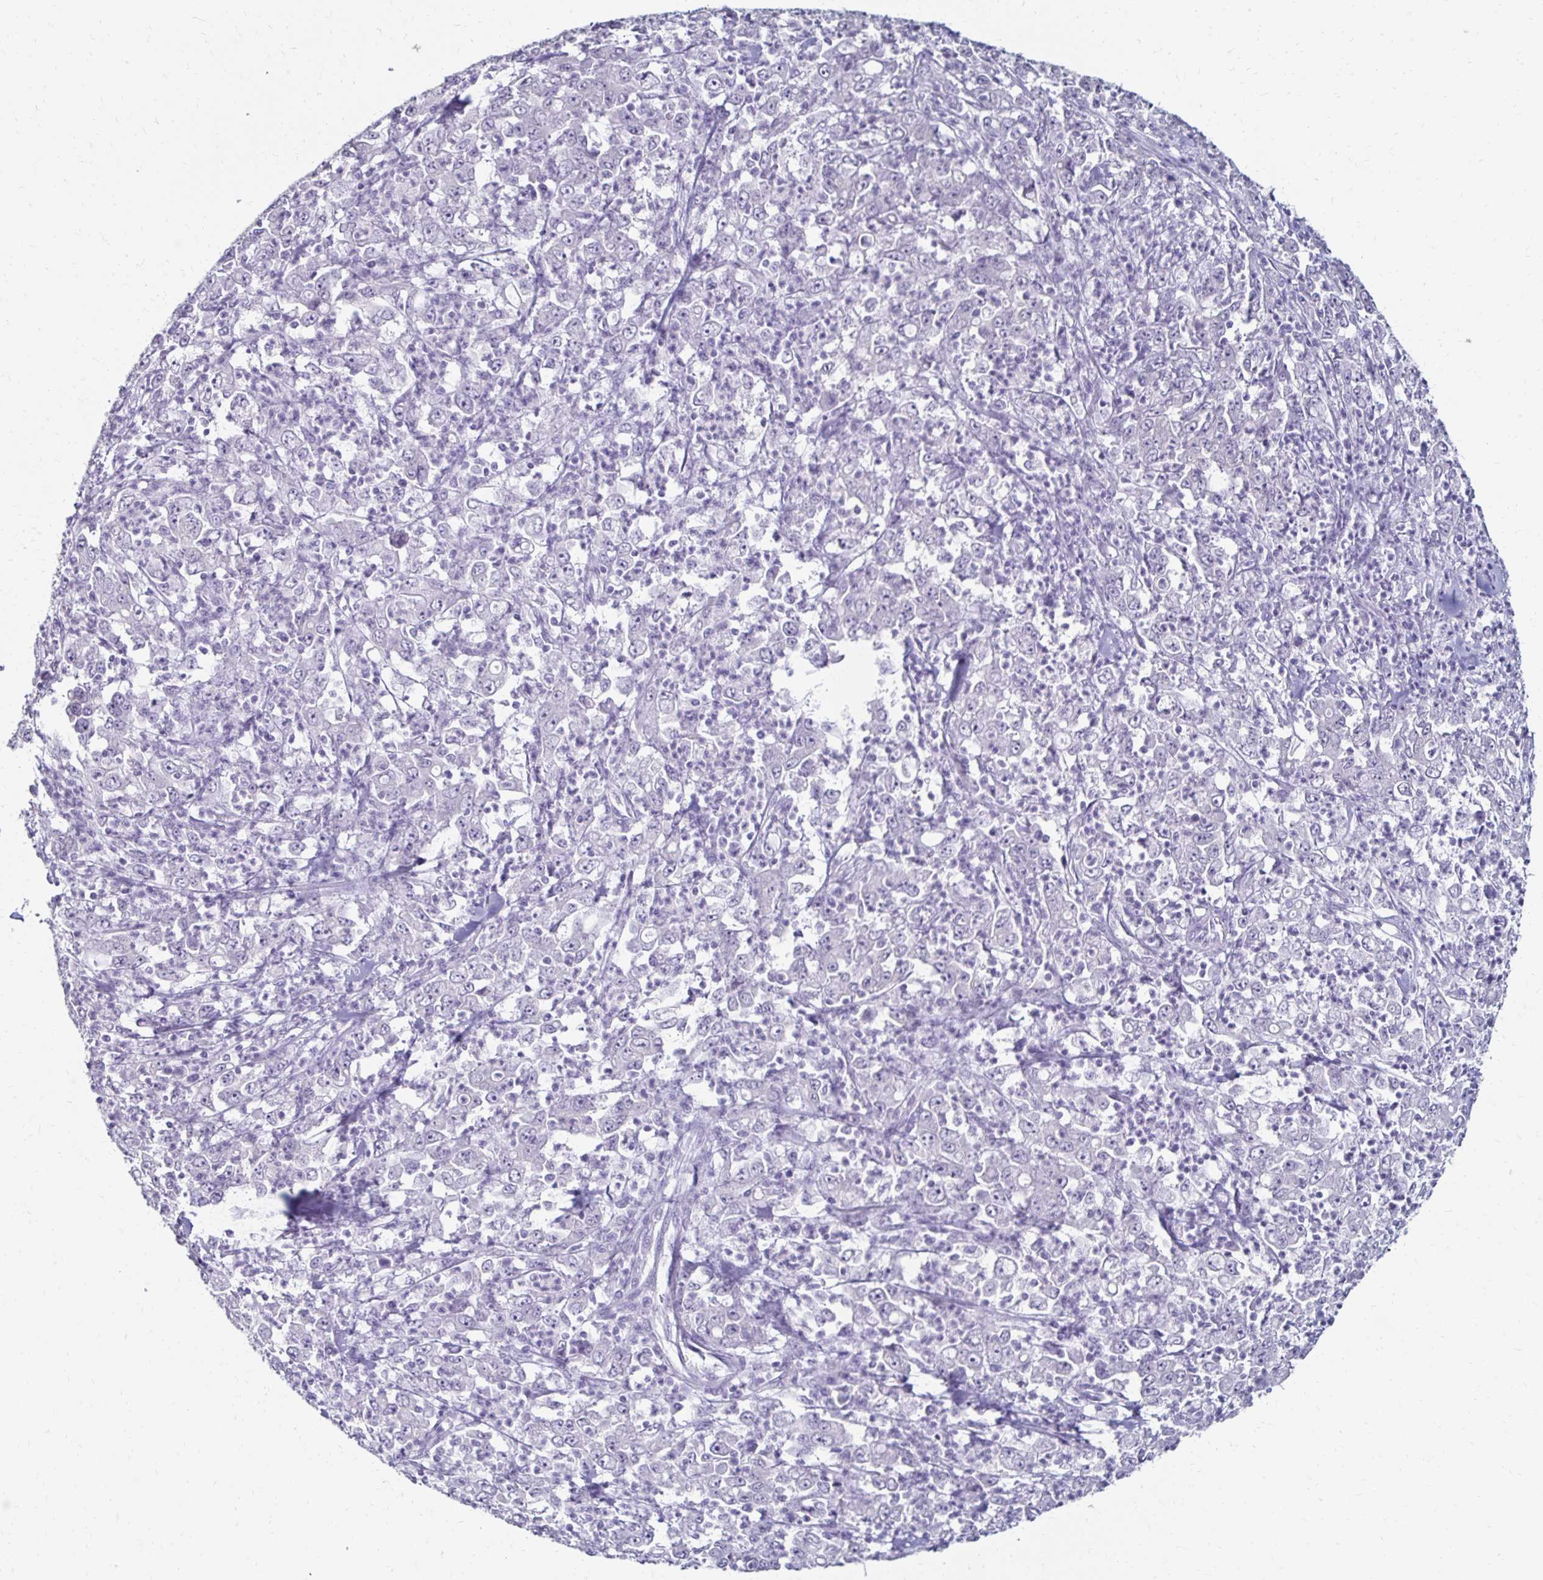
{"staining": {"intensity": "negative", "quantity": "none", "location": "none"}, "tissue": "stomach cancer", "cell_type": "Tumor cells", "image_type": "cancer", "snomed": [{"axis": "morphology", "description": "Adenocarcinoma, NOS"}, {"axis": "topography", "description": "Stomach, lower"}], "caption": "A micrograph of adenocarcinoma (stomach) stained for a protein shows no brown staining in tumor cells.", "gene": "TOMM34", "patient": {"sex": "female", "age": 71}}